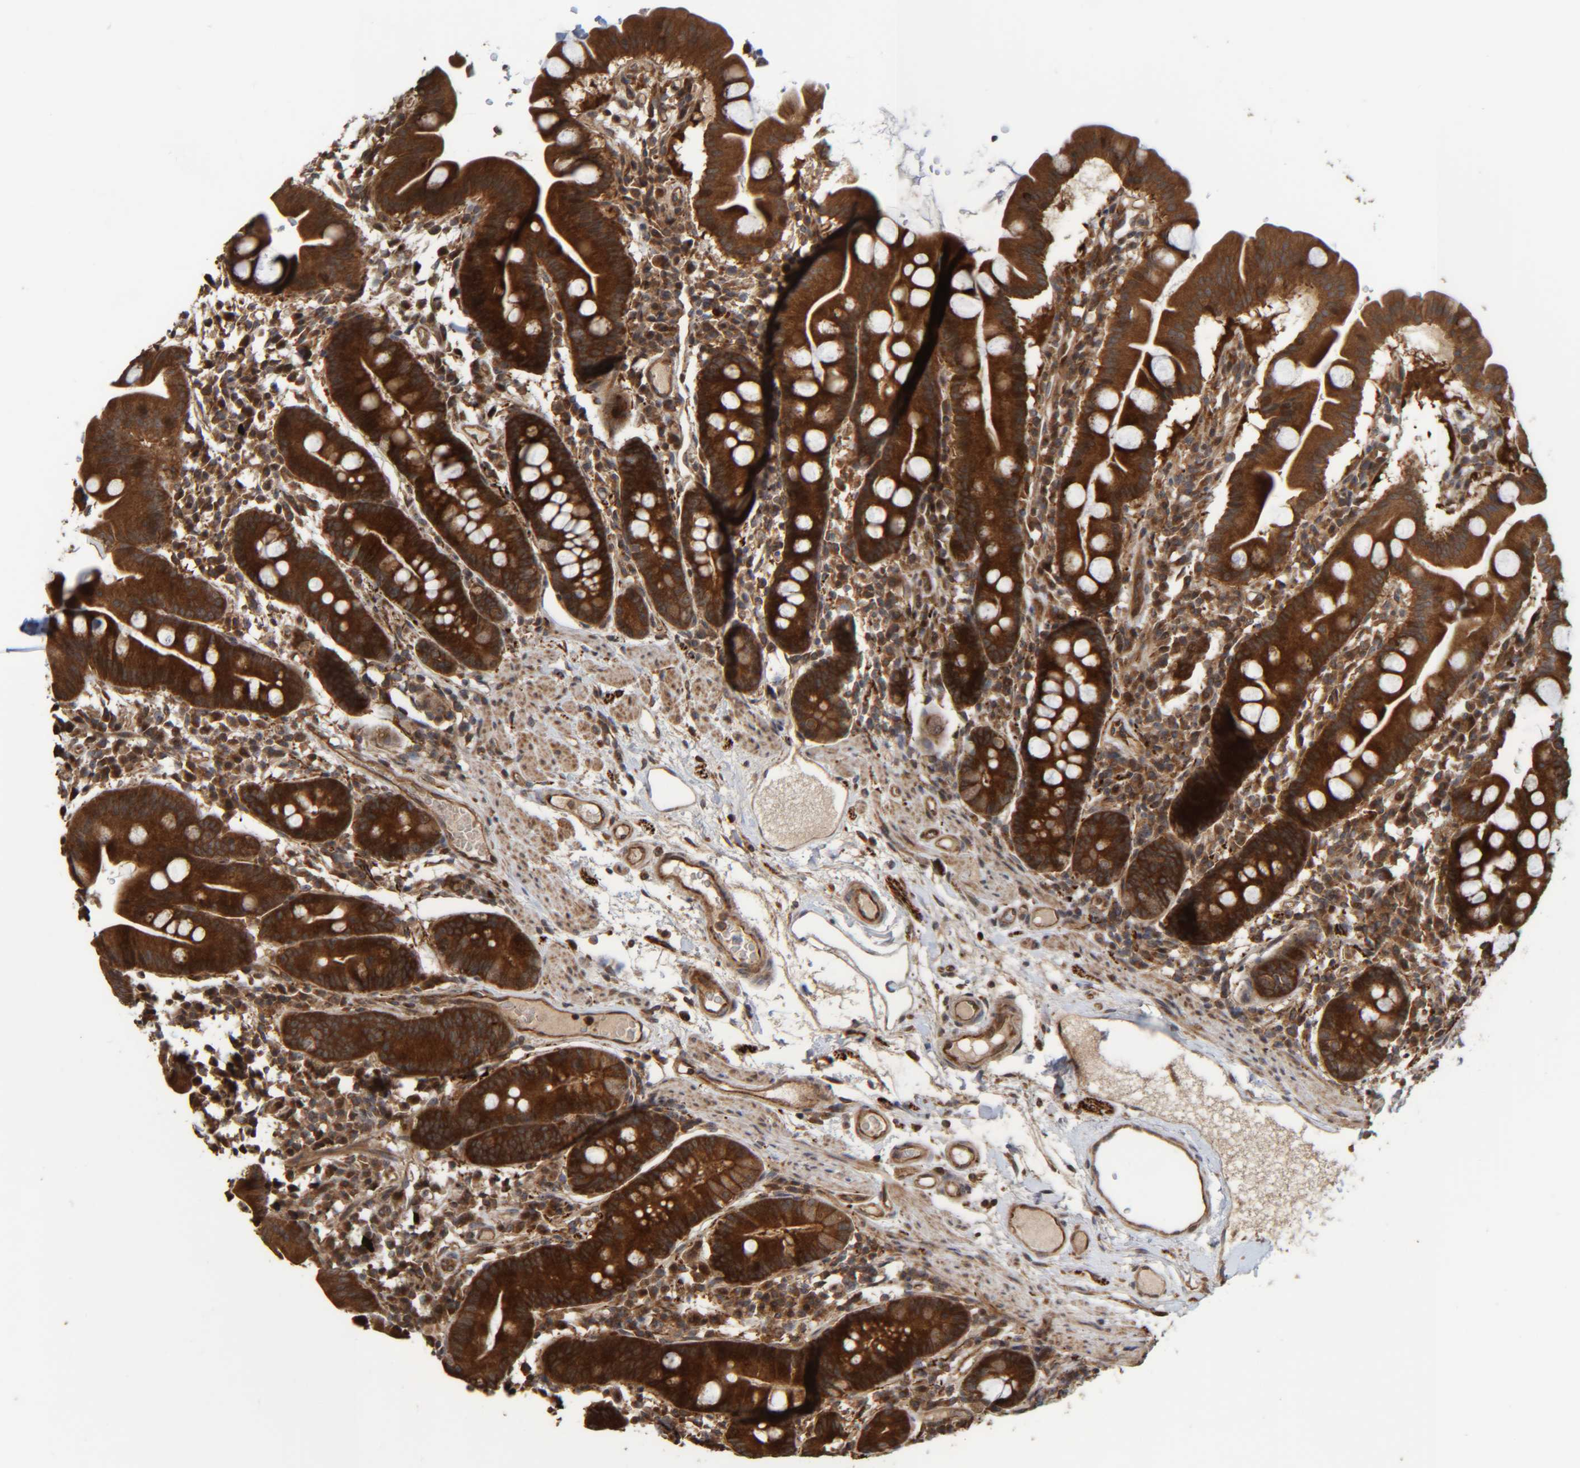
{"staining": {"intensity": "strong", "quantity": ">75%", "location": "cytoplasmic/membranous"}, "tissue": "duodenum", "cell_type": "Glandular cells", "image_type": "normal", "snomed": [{"axis": "morphology", "description": "Normal tissue, NOS"}, {"axis": "topography", "description": "Duodenum"}], "caption": "IHC of unremarkable duodenum shows high levels of strong cytoplasmic/membranous expression in approximately >75% of glandular cells. The staining was performed using DAB to visualize the protein expression in brown, while the nuclei were stained in blue with hematoxylin (Magnification: 20x).", "gene": "CCDC57", "patient": {"sex": "male", "age": 50}}